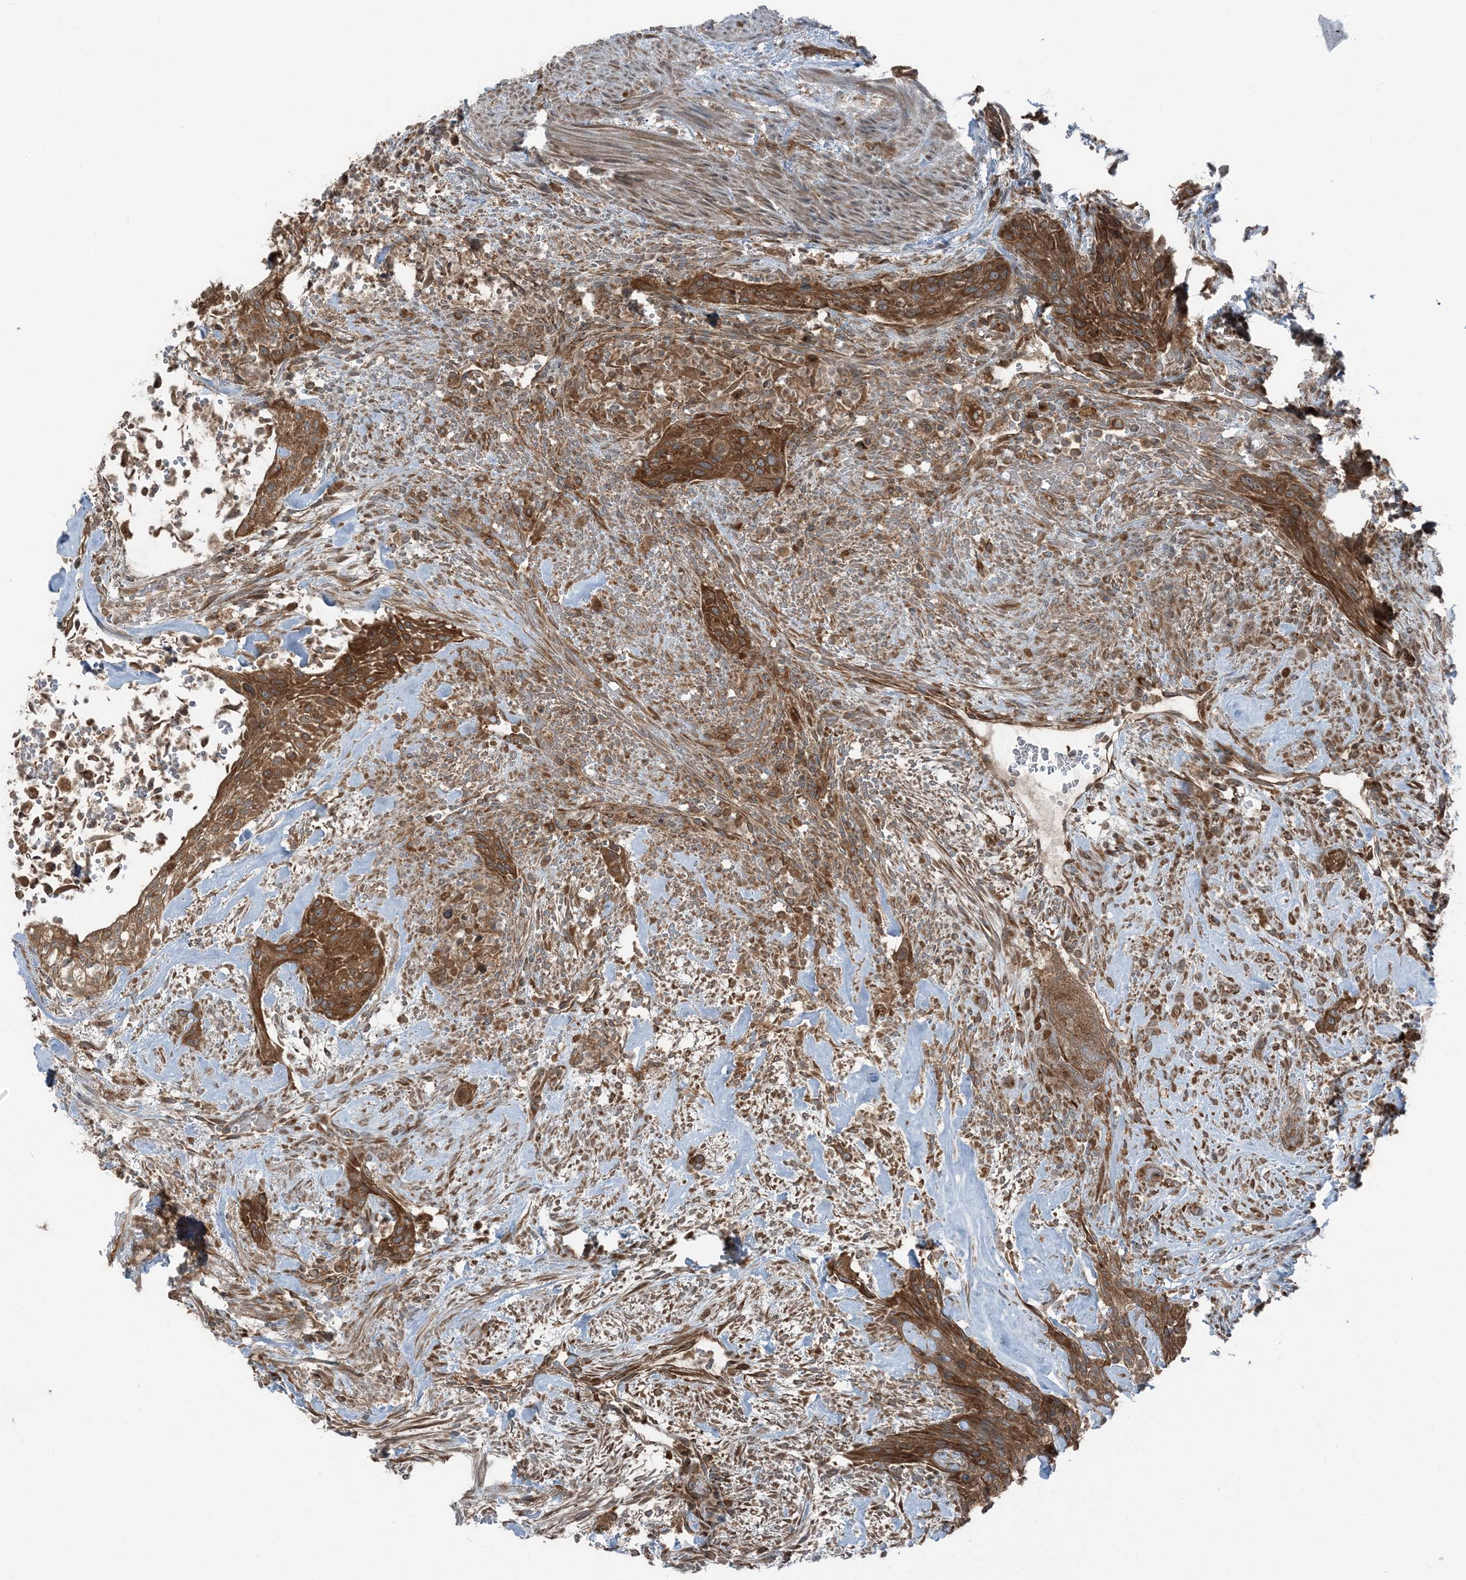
{"staining": {"intensity": "strong", "quantity": ">75%", "location": "cytoplasmic/membranous"}, "tissue": "urothelial cancer", "cell_type": "Tumor cells", "image_type": "cancer", "snomed": [{"axis": "morphology", "description": "Urothelial carcinoma, High grade"}, {"axis": "topography", "description": "Urinary bladder"}], "caption": "Brown immunohistochemical staining in urothelial carcinoma (high-grade) demonstrates strong cytoplasmic/membranous positivity in about >75% of tumor cells.", "gene": "RAB3GAP1", "patient": {"sex": "male", "age": 35}}